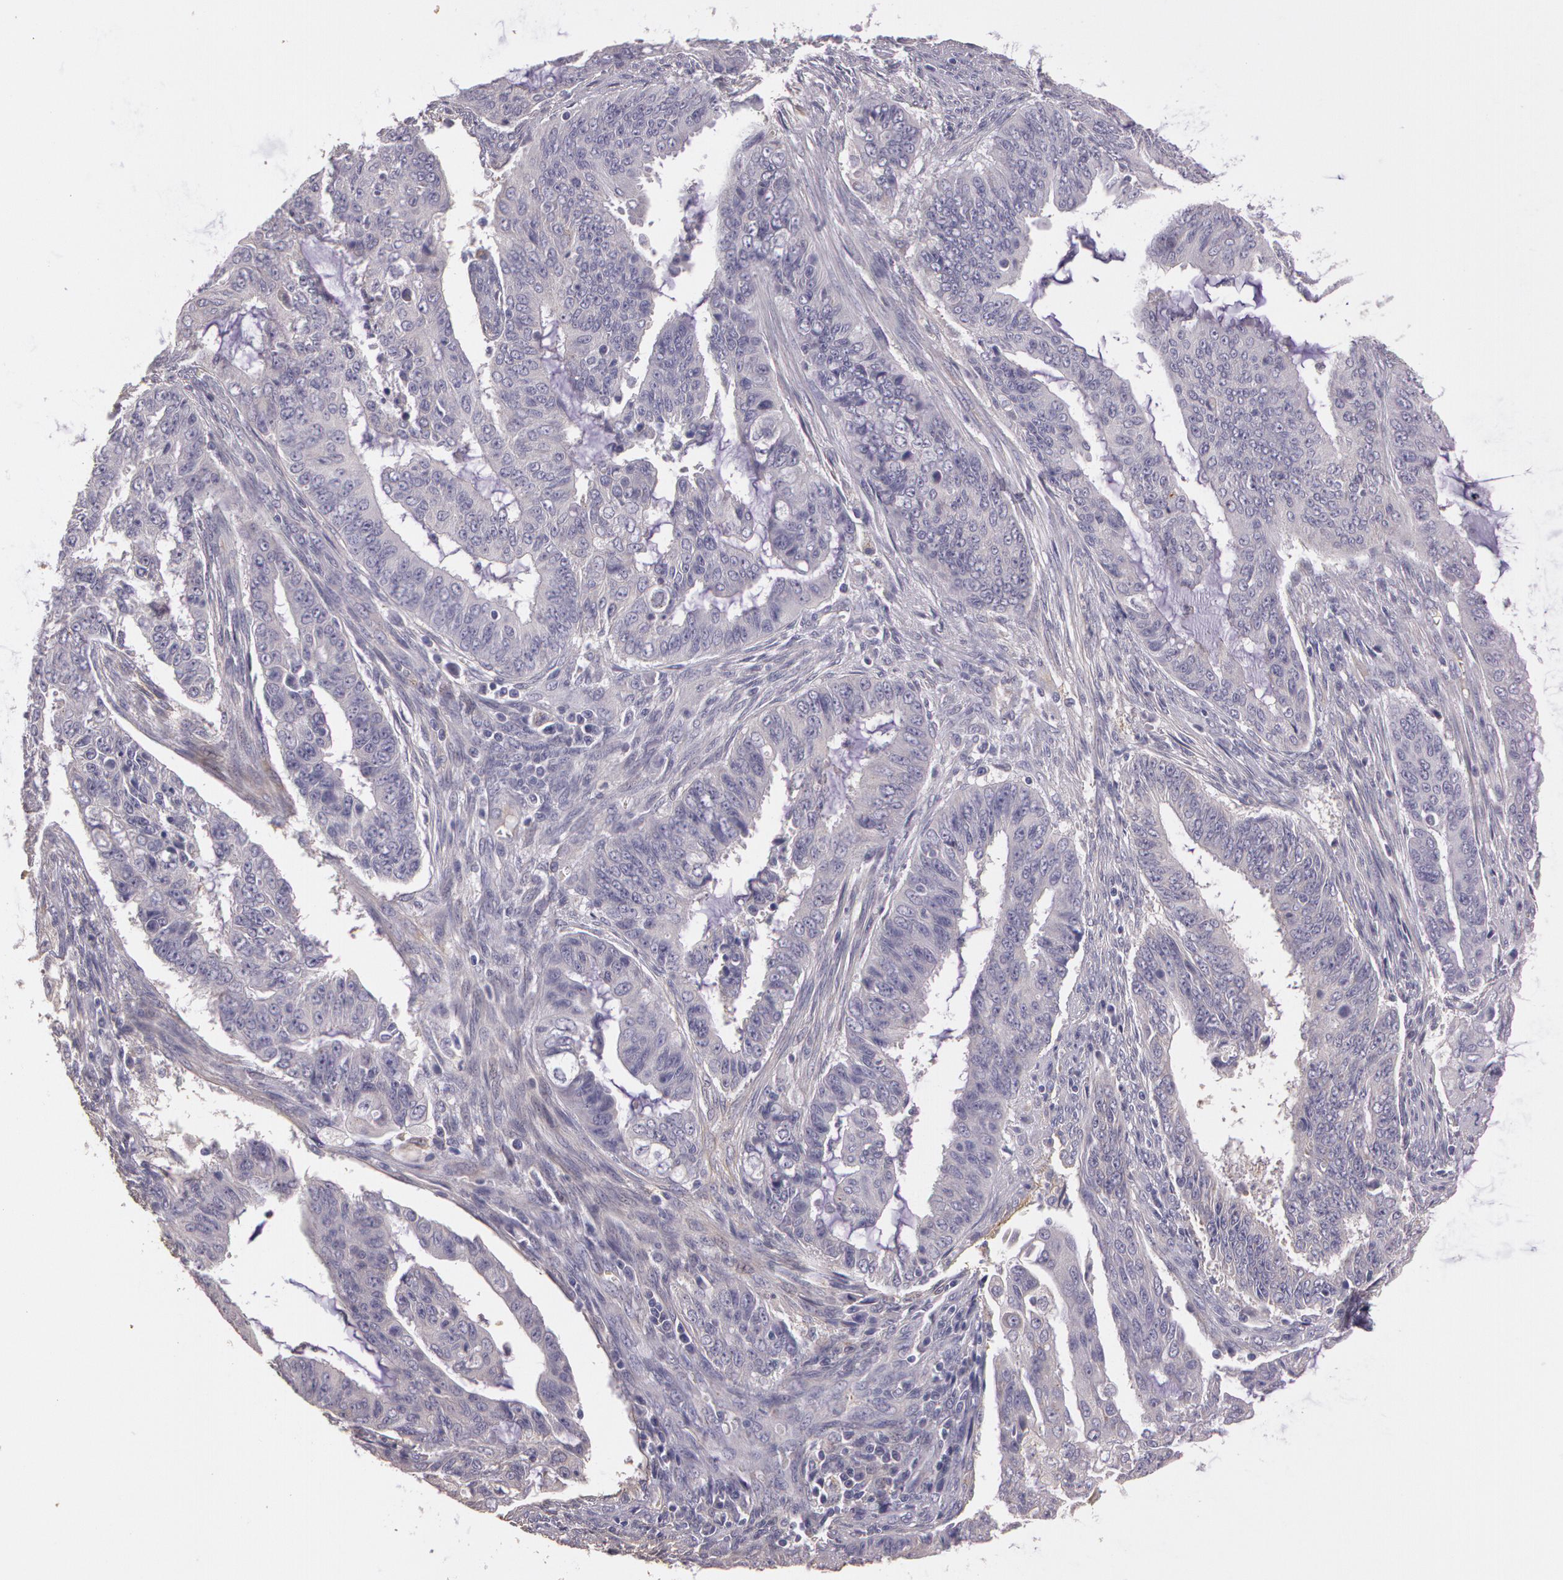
{"staining": {"intensity": "negative", "quantity": "none", "location": "none"}, "tissue": "endometrial cancer", "cell_type": "Tumor cells", "image_type": "cancer", "snomed": [{"axis": "morphology", "description": "Adenocarcinoma, NOS"}, {"axis": "topography", "description": "Endometrium"}], "caption": "Tumor cells are negative for protein expression in human adenocarcinoma (endometrial).", "gene": "G2E3", "patient": {"sex": "female", "age": 75}}